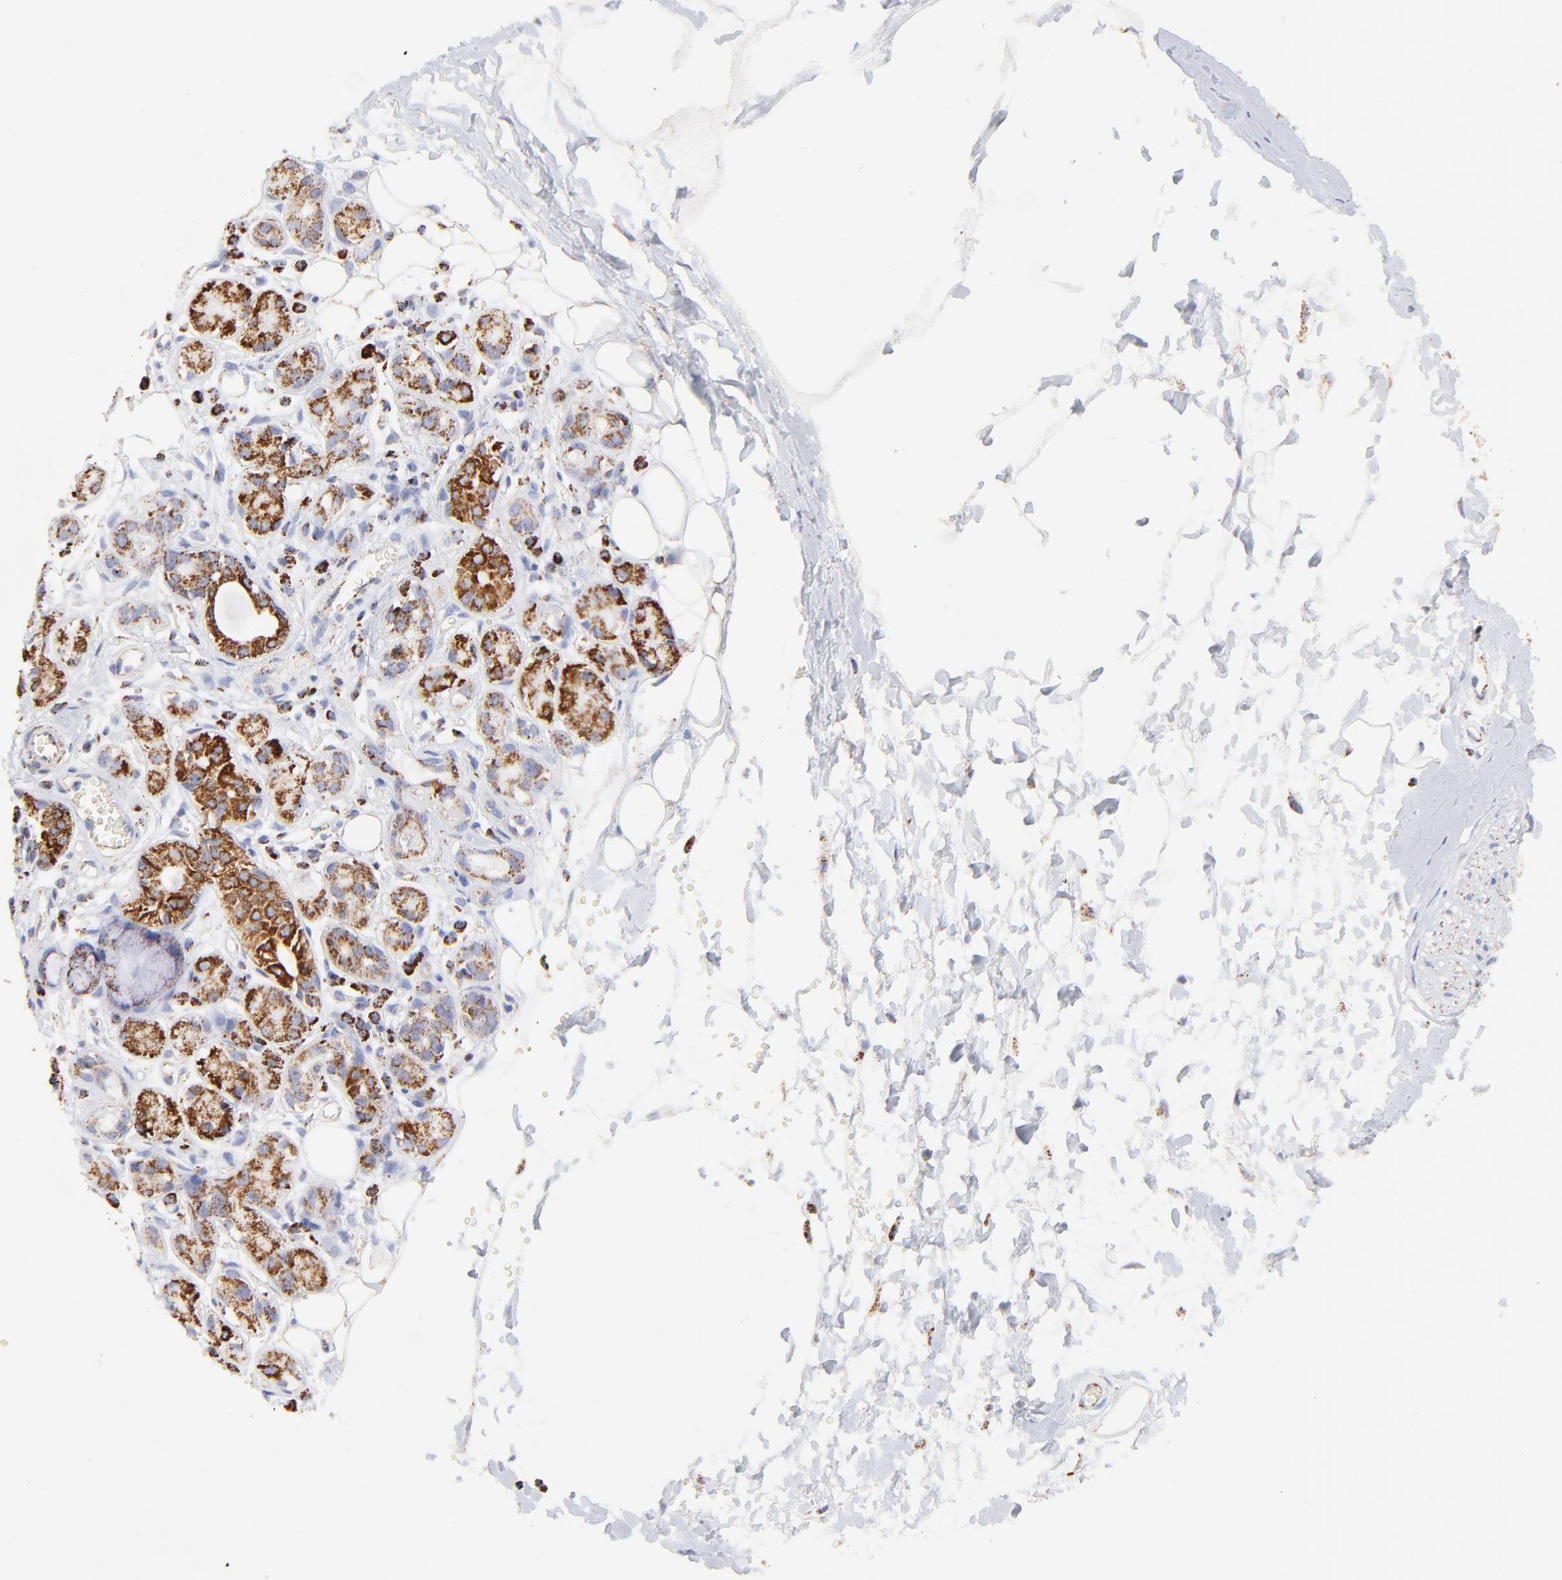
{"staining": {"intensity": "negative", "quantity": "none", "location": "none"}, "tissue": "adipose tissue", "cell_type": "Adipocytes", "image_type": "normal", "snomed": [{"axis": "morphology", "description": "Normal tissue, NOS"}, {"axis": "morphology", "description": "Inflammation, NOS"}, {"axis": "topography", "description": "Salivary gland"}, {"axis": "topography", "description": "Peripheral nerve tissue"}], "caption": "This is an immunohistochemistry (IHC) micrograph of benign human adipose tissue. There is no positivity in adipocytes.", "gene": "COX4I1", "patient": {"sex": "female", "age": 75}}